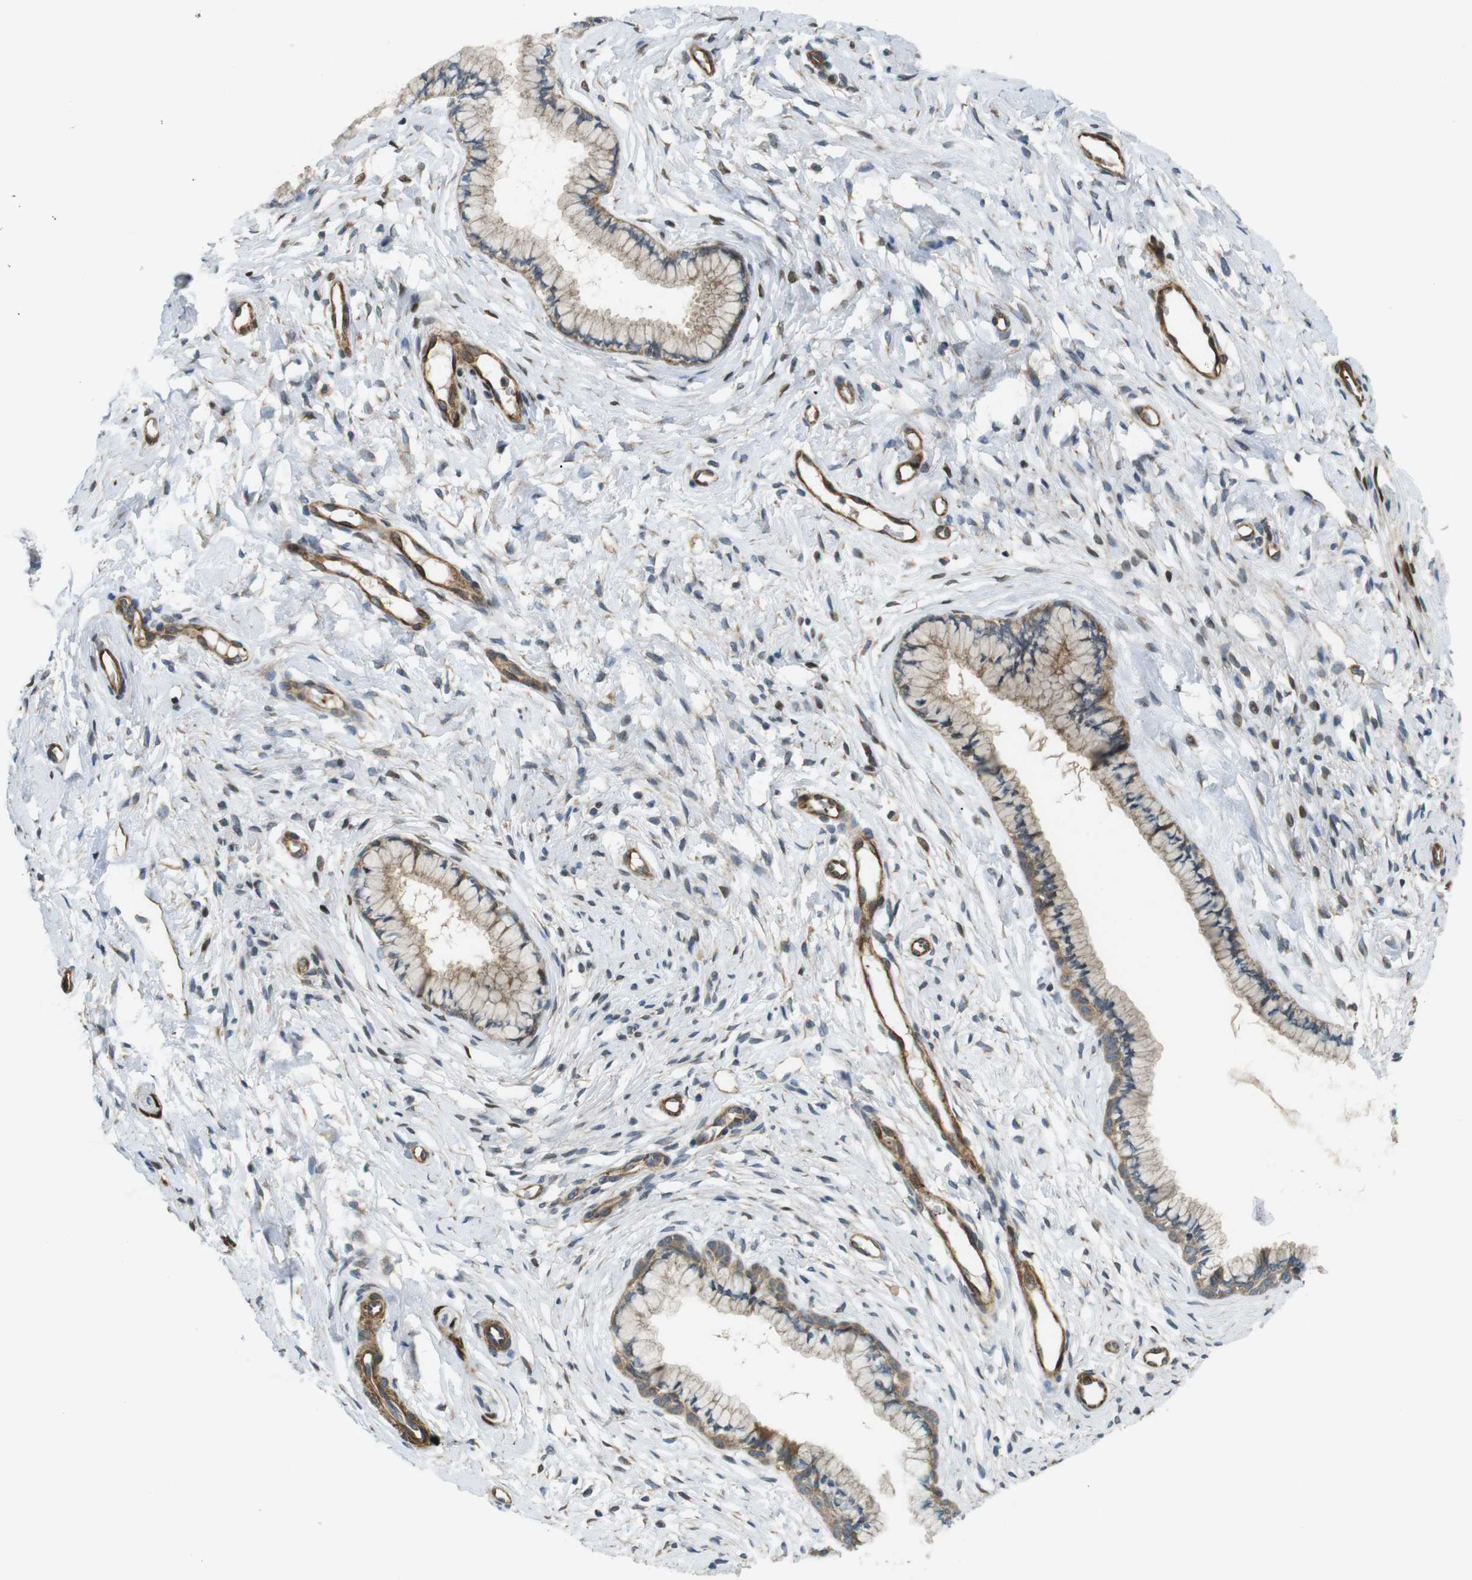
{"staining": {"intensity": "weak", "quantity": ">75%", "location": "cytoplasmic/membranous"}, "tissue": "cervix", "cell_type": "Glandular cells", "image_type": "normal", "snomed": [{"axis": "morphology", "description": "Normal tissue, NOS"}, {"axis": "topography", "description": "Cervix"}], "caption": "About >75% of glandular cells in normal cervix show weak cytoplasmic/membranous protein expression as visualized by brown immunohistochemical staining.", "gene": "TSC1", "patient": {"sex": "female", "age": 65}}